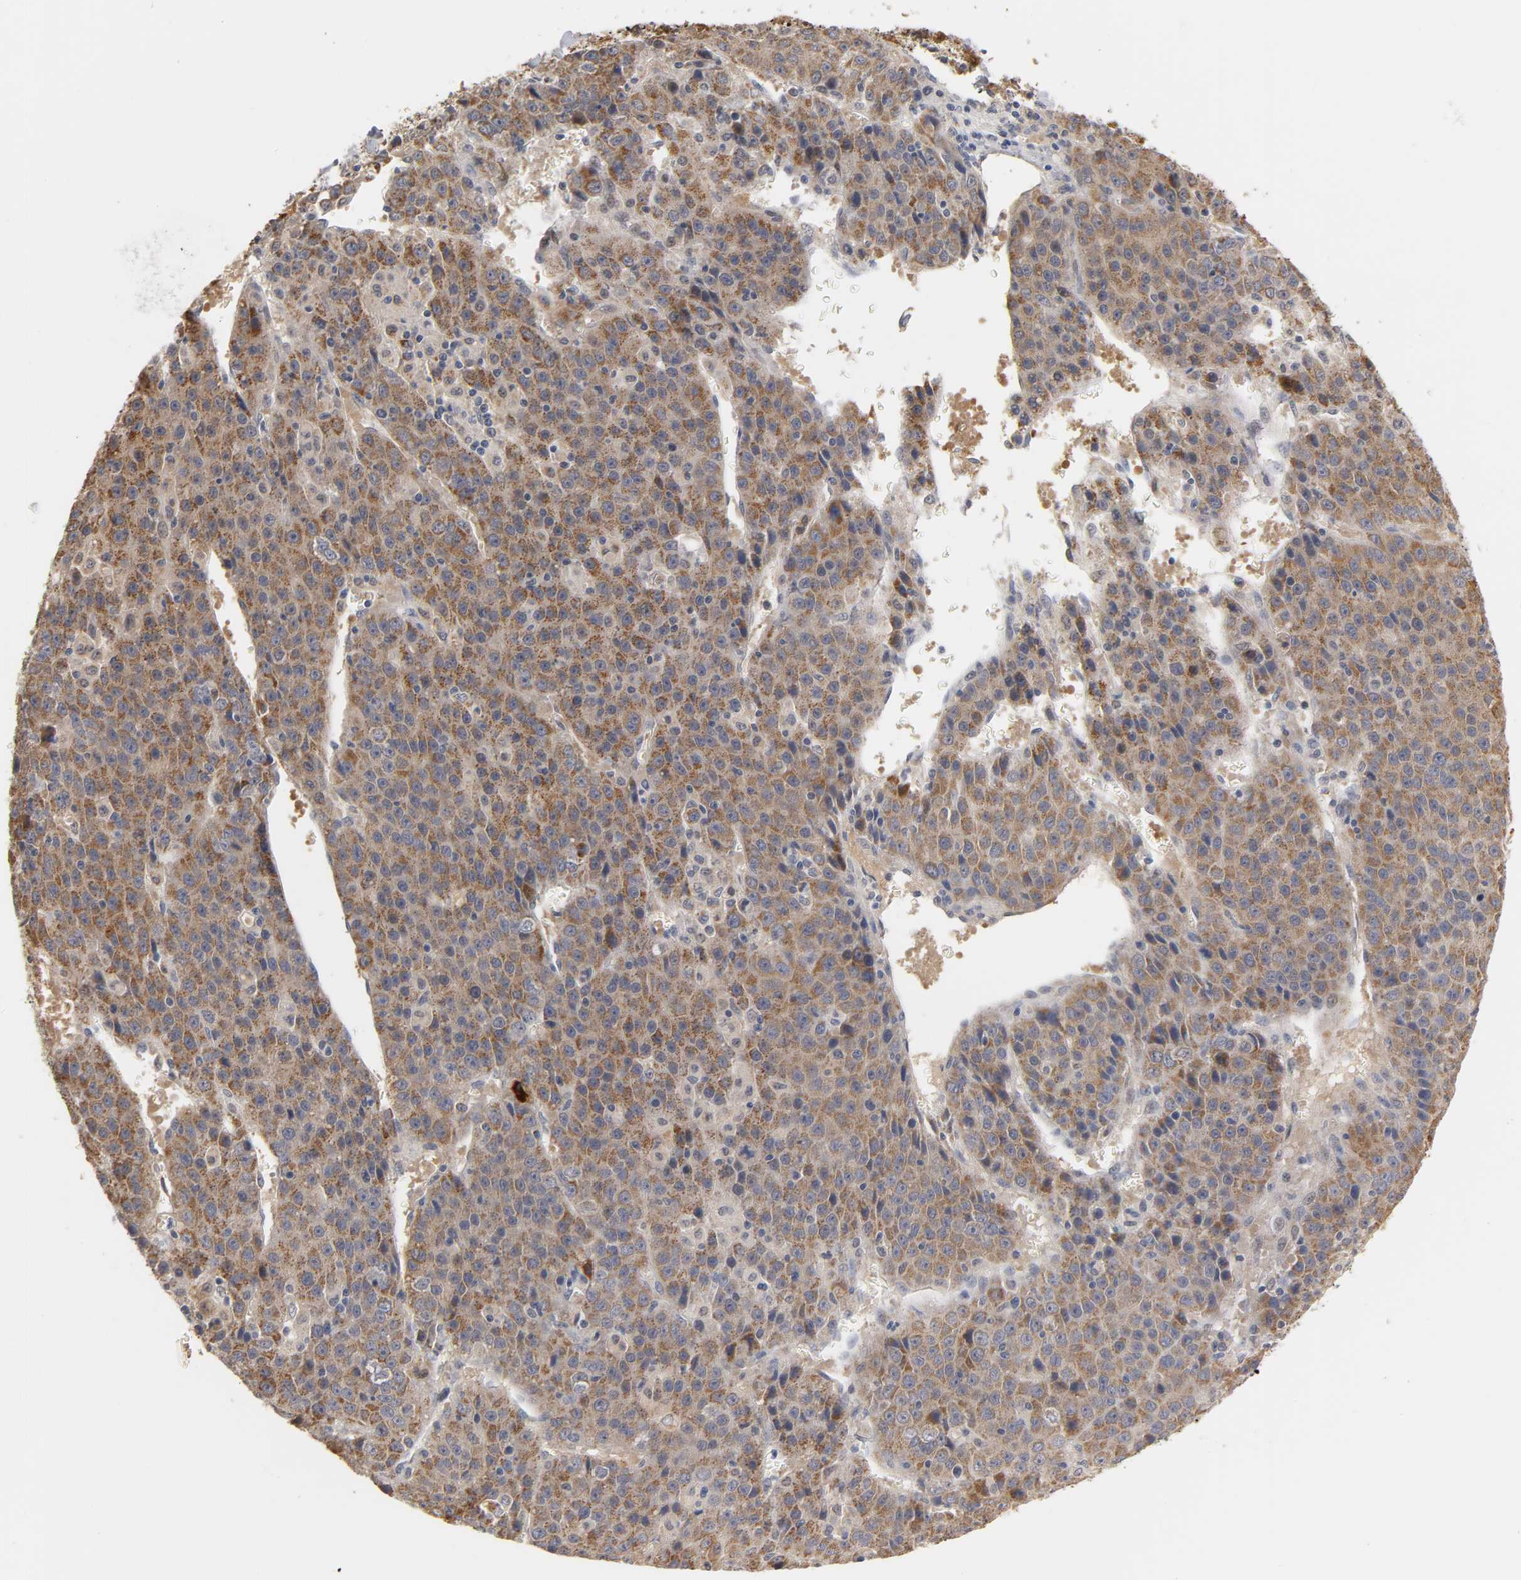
{"staining": {"intensity": "strong", "quantity": ">75%", "location": "cytoplasmic/membranous"}, "tissue": "liver cancer", "cell_type": "Tumor cells", "image_type": "cancer", "snomed": [{"axis": "morphology", "description": "Carcinoma, Hepatocellular, NOS"}, {"axis": "topography", "description": "Liver"}], "caption": "Liver cancer was stained to show a protein in brown. There is high levels of strong cytoplasmic/membranous staining in approximately >75% of tumor cells.", "gene": "GSTZ1", "patient": {"sex": "female", "age": 53}}